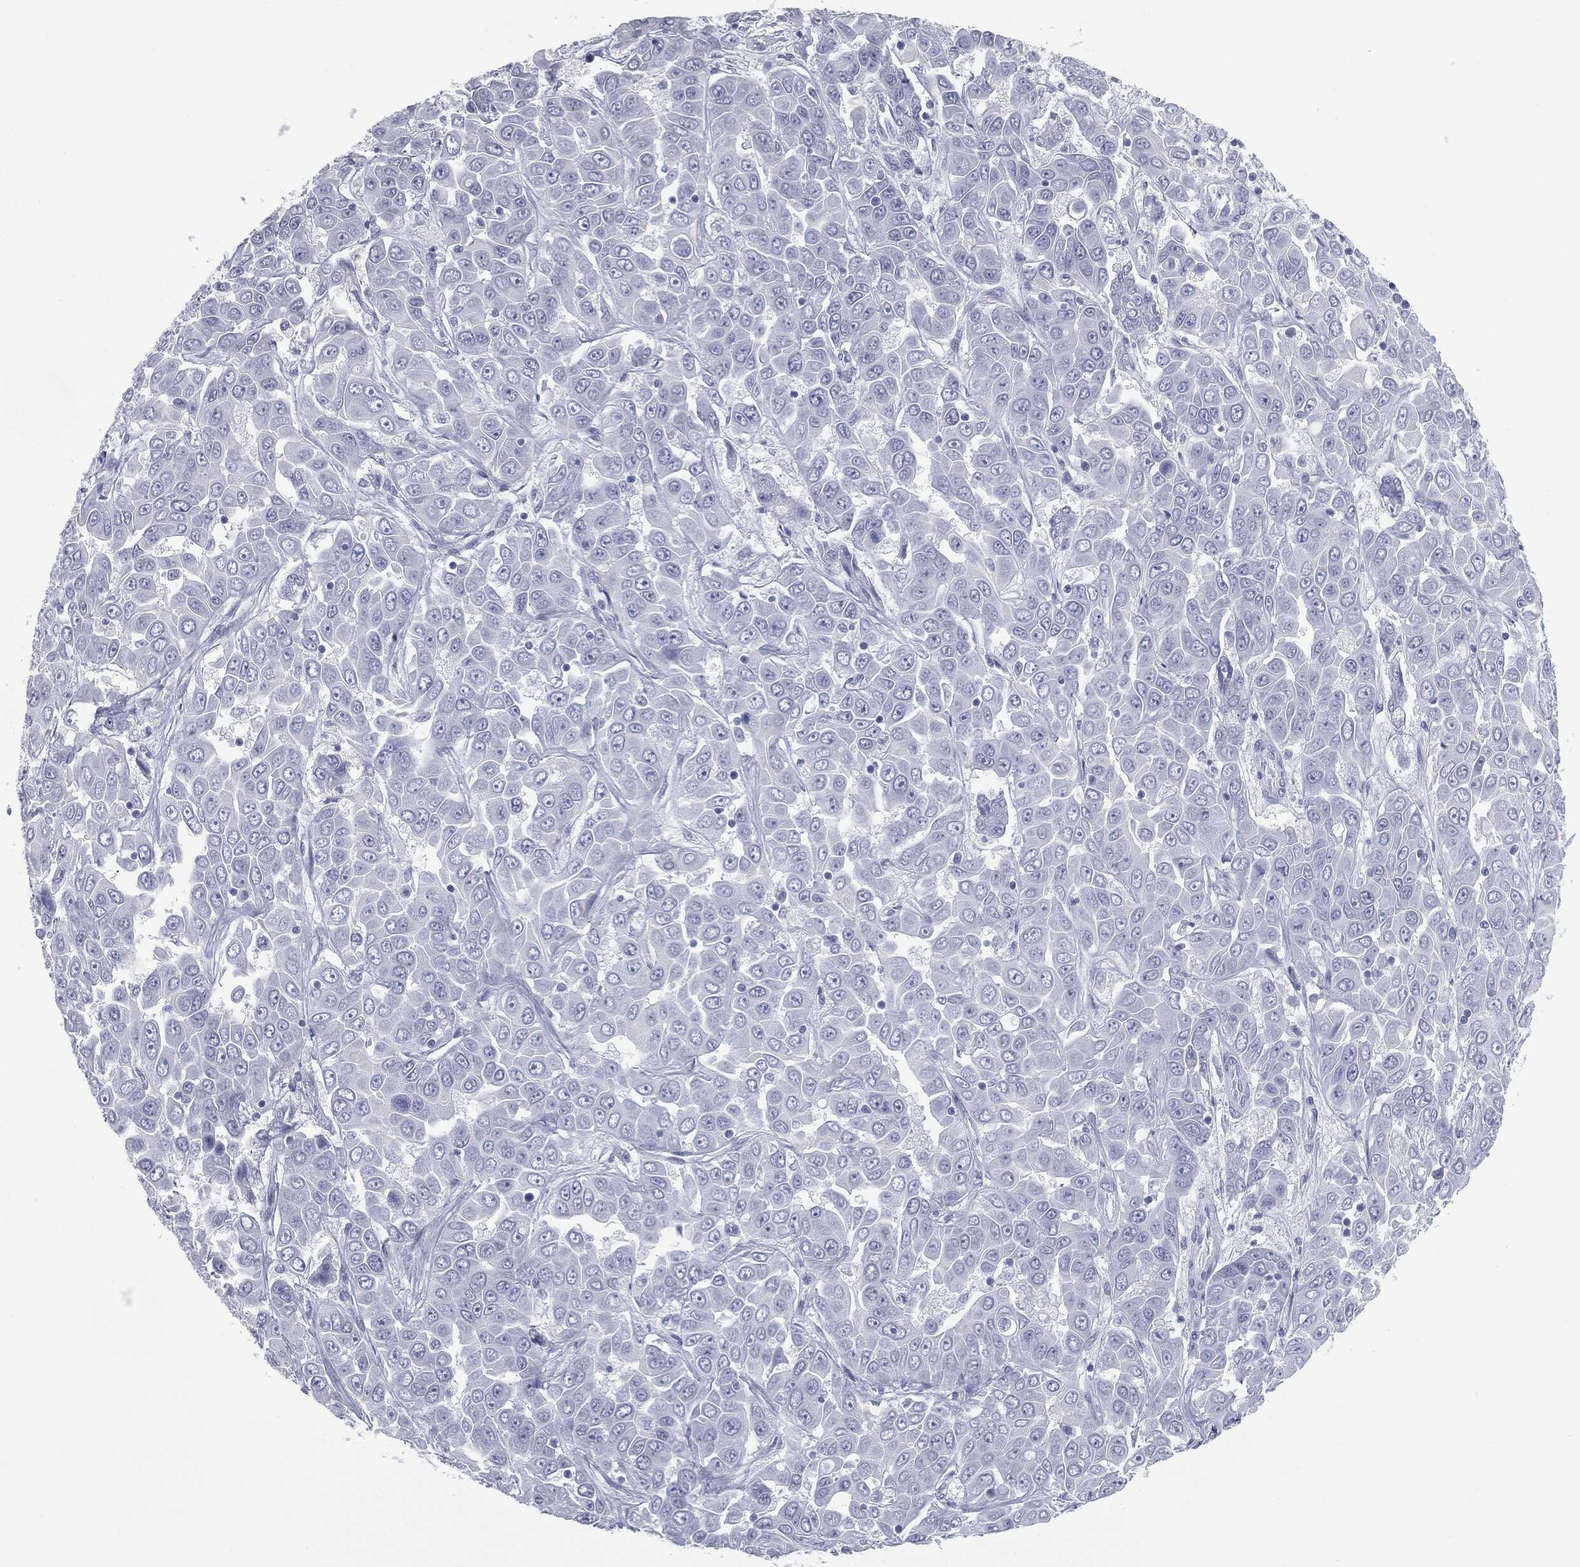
{"staining": {"intensity": "negative", "quantity": "none", "location": "none"}, "tissue": "liver cancer", "cell_type": "Tumor cells", "image_type": "cancer", "snomed": [{"axis": "morphology", "description": "Cholangiocarcinoma"}, {"axis": "topography", "description": "Liver"}], "caption": "The IHC histopathology image has no significant staining in tumor cells of liver cancer tissue.", "gene": "TPO", "patient": {"sex": "female", "age": 52}}